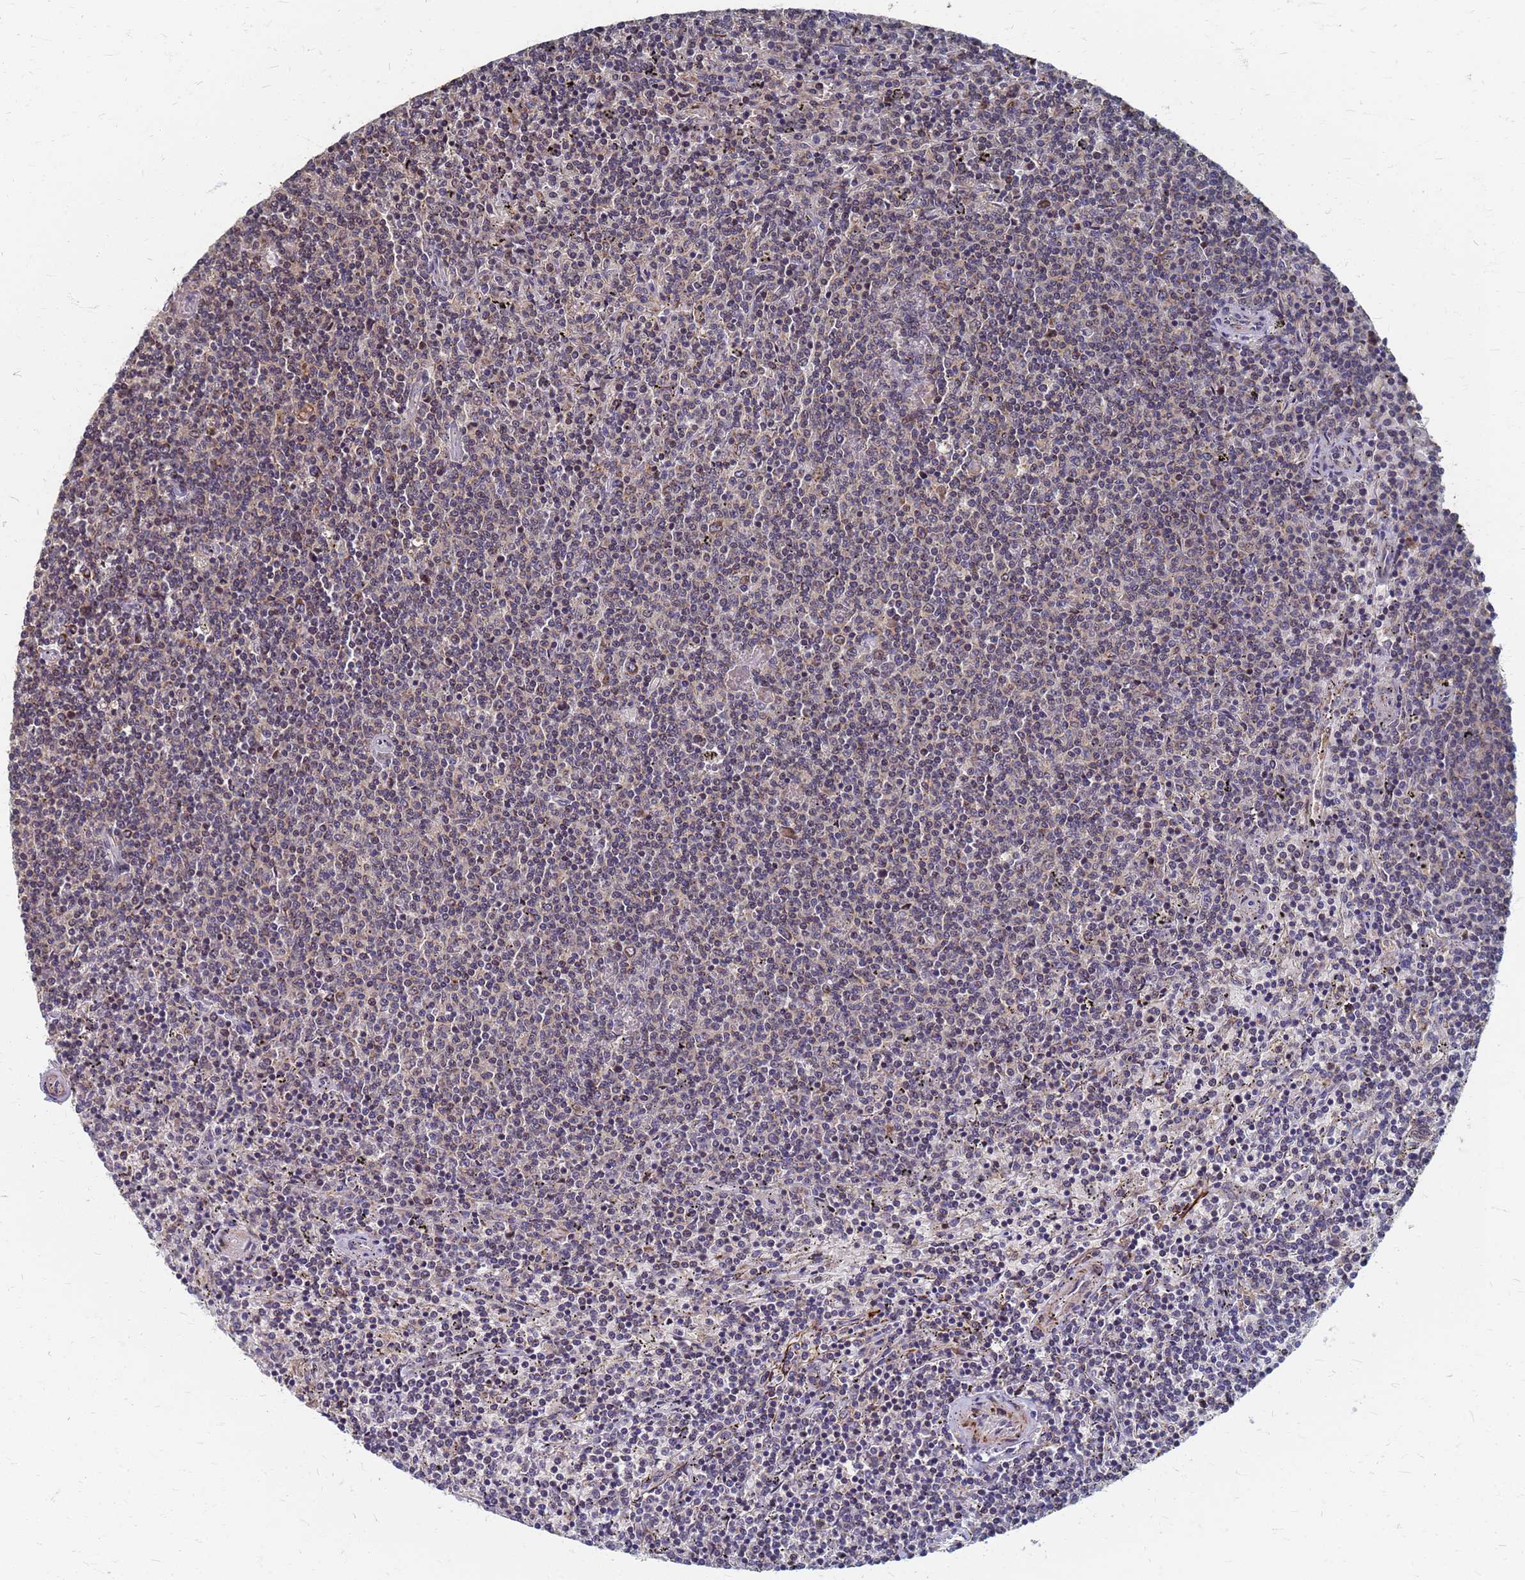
{"staining": {"intensity": "negative", "quantity": "none", "location": "none"}, "tissue": "lymphoma", "cell_type": "Tumor cells", "image_type": "cancer", "snomed": [{"axis": "morphology", "description": "Malignant lymphoma, non-Hodgkin's type, Low grade"}, {"axis": "topography", "description": "Spleen"}], "caption": "This micrograph is of low-grade malignant lymphoma, non-Hodgkin's type stained with IHC to label a protein in brown with the nuclei are counter-stained blue. There is no expression in tumor cells.", "gene": "ATPAF1", "patient": {"sex": "female", "age": 50}}